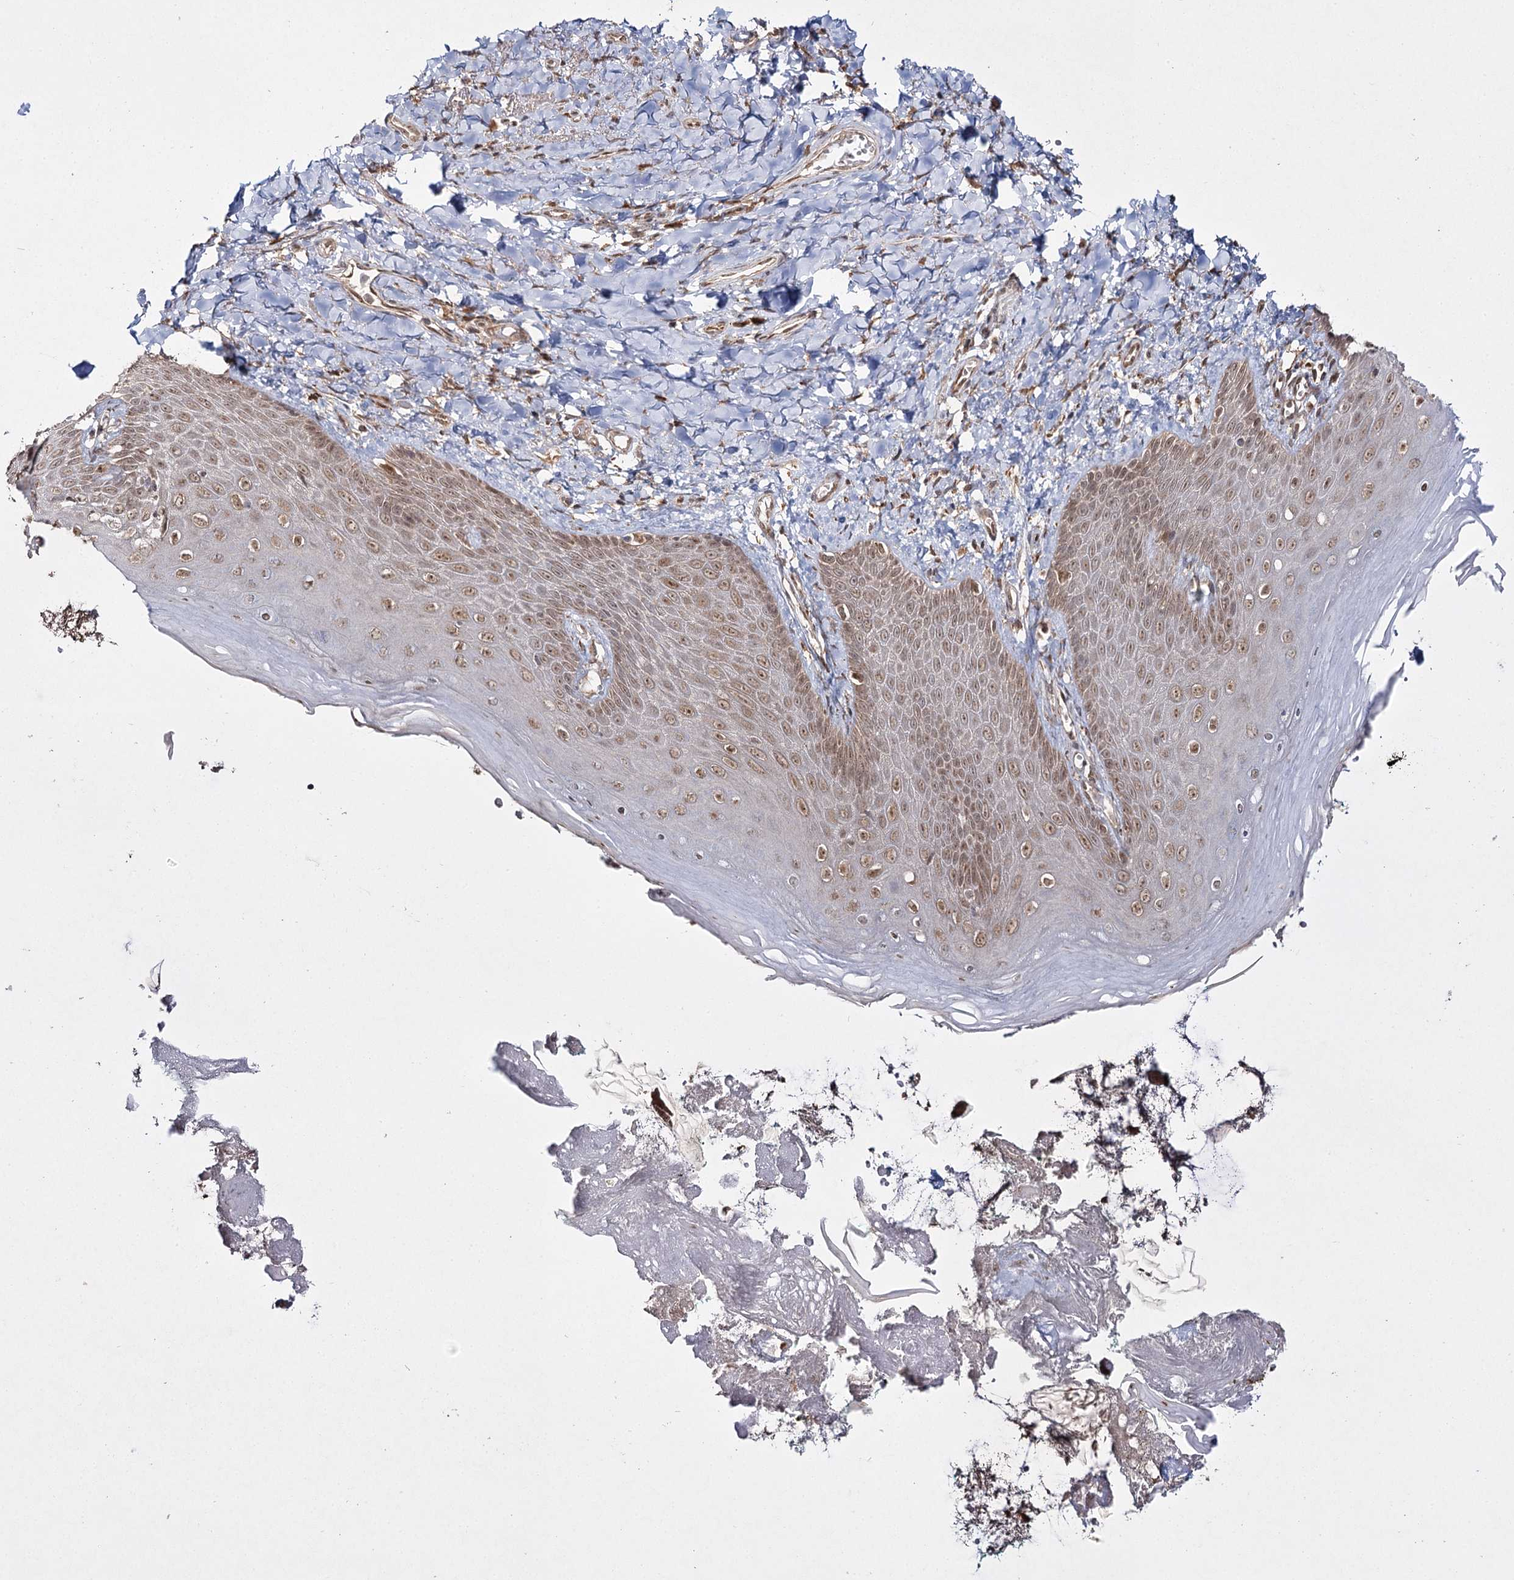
{"staining": {"intensity": "moderate", "quantity": ">75%", "location": "cytoplasmic/membranous,nuclear"}, "tissue": "skin", "cell_type": "Epidermal cells", "image_type": "normal", "snomed": [{"axis": "morphology", "description": "Normal tissue, NOS"}, {"axis": "topography", "description": "Anal"}], "caption": "Immunohistochemistry (IHC) of normal human skin reveals medium levels of moderate cytoplasmic/membranous,nuclear expression in approximately >75% of epidermal cells.", "gene": "TRNT1", "patient": {"sex": "male", "age": 78}}